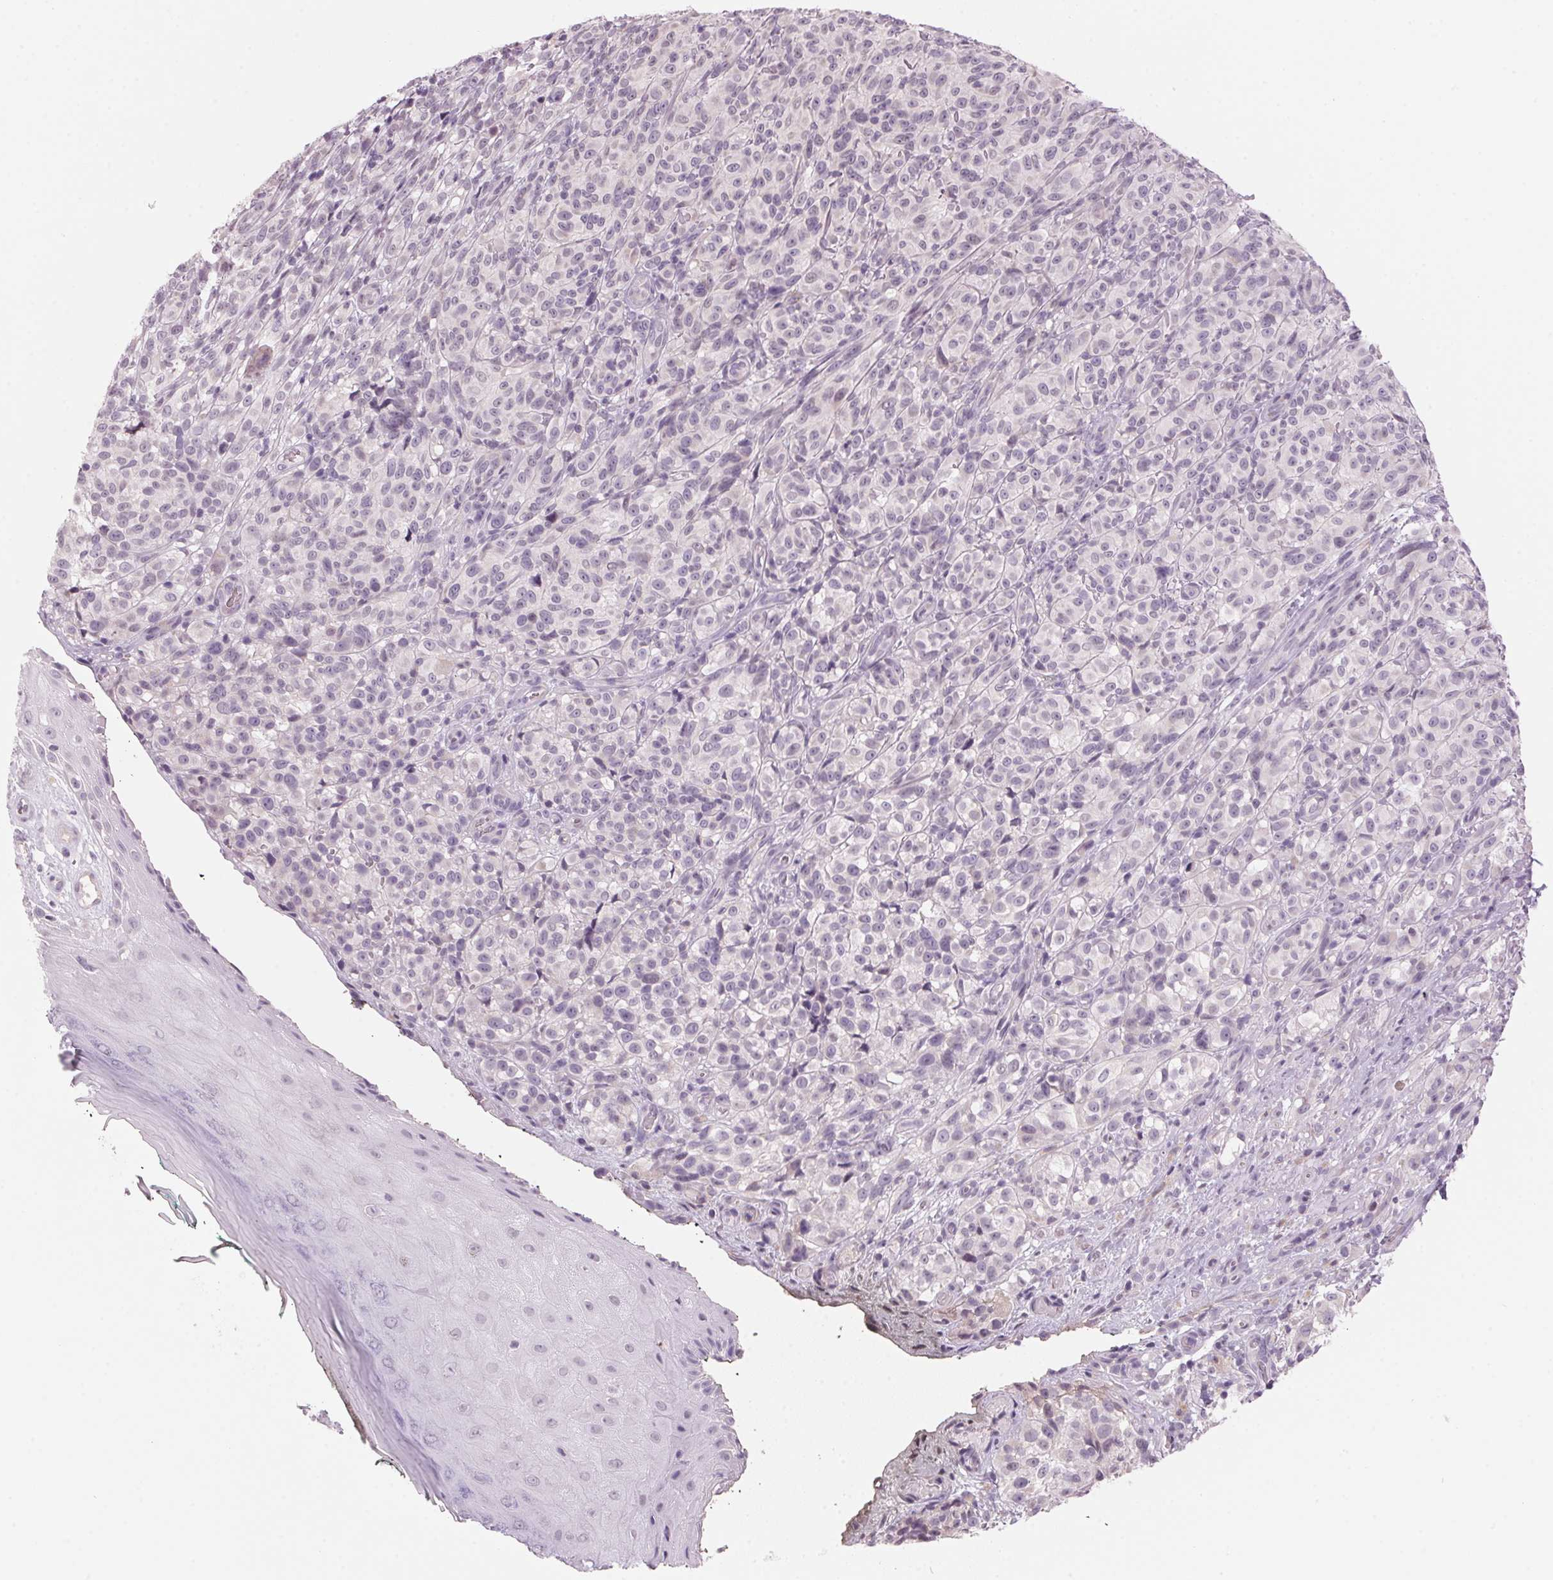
{"staining": {"intensity": "negative", "quantity": "none", "location": "none"}, "tissue": "melanoma", "cell_type": "Tumor cells", "image_type": "cancer", "snomed": [{"axis": "morphology", "description": "Malignant melanoma, NOS"}, {"axis": "topography", "description": "Skin"}], "caption": "Immunohistochemical staining of melanoma exhibits no significant expression in tumor cells. Nuclei are stained in blue.", "gene": "ADAM20", "patient": {"sex": "female", "age": 85}}